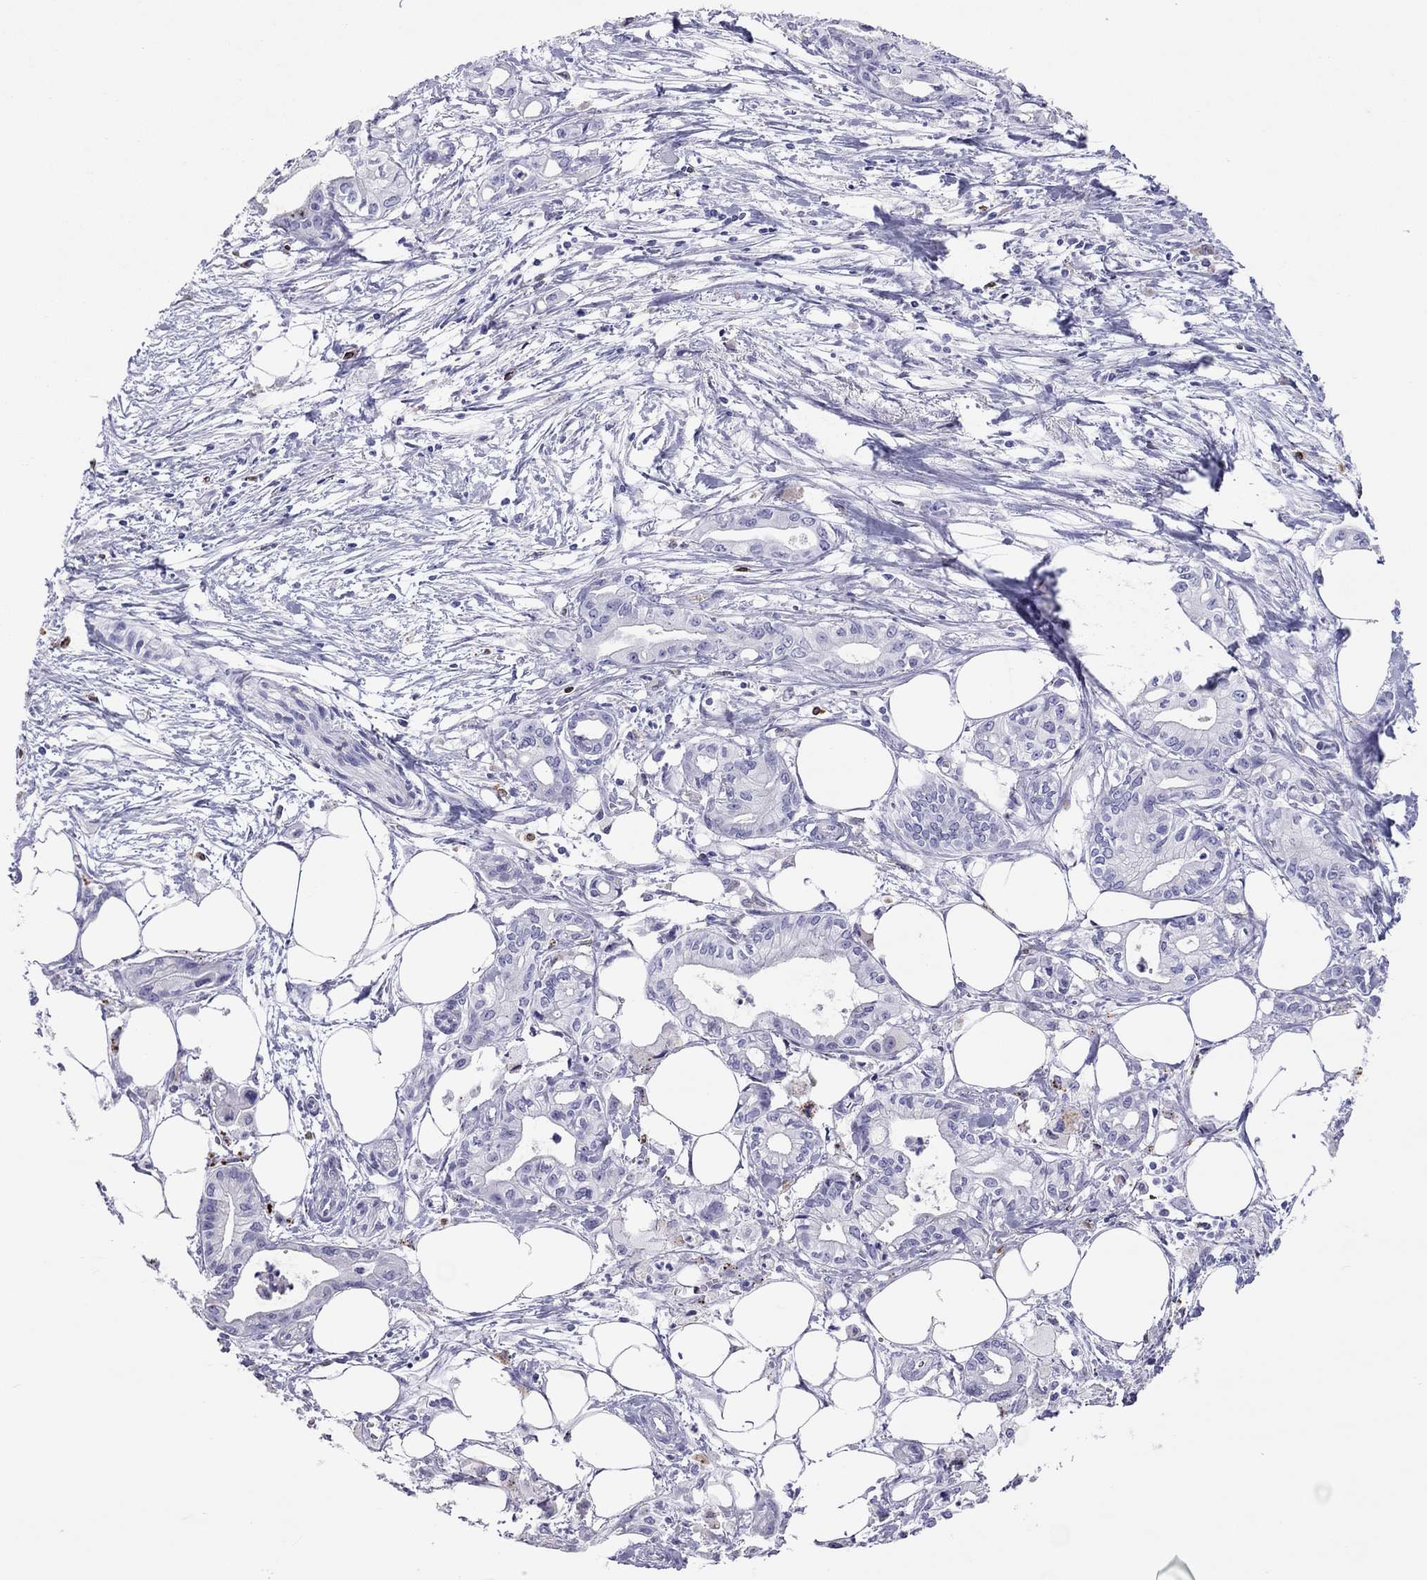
{"staining": {"intensity": "negative", "quantity": "none", "location": "none"}, "tissue": "pancreatic cancer", "cell_type": "Tumor cells", "image_type": "cancer", "snomed": [{"axis": "morphology", "description": "Adenocarcinoma, NOS"}, {"axis": "topography", "description": "Pancreas"}], "caption": "The photomicrograph exhibits no staining of tumor cells in adenocarcinoma (pancreatic).", "gene": "ADORA2A", "patient": {"sex": "male", "age": 71}}